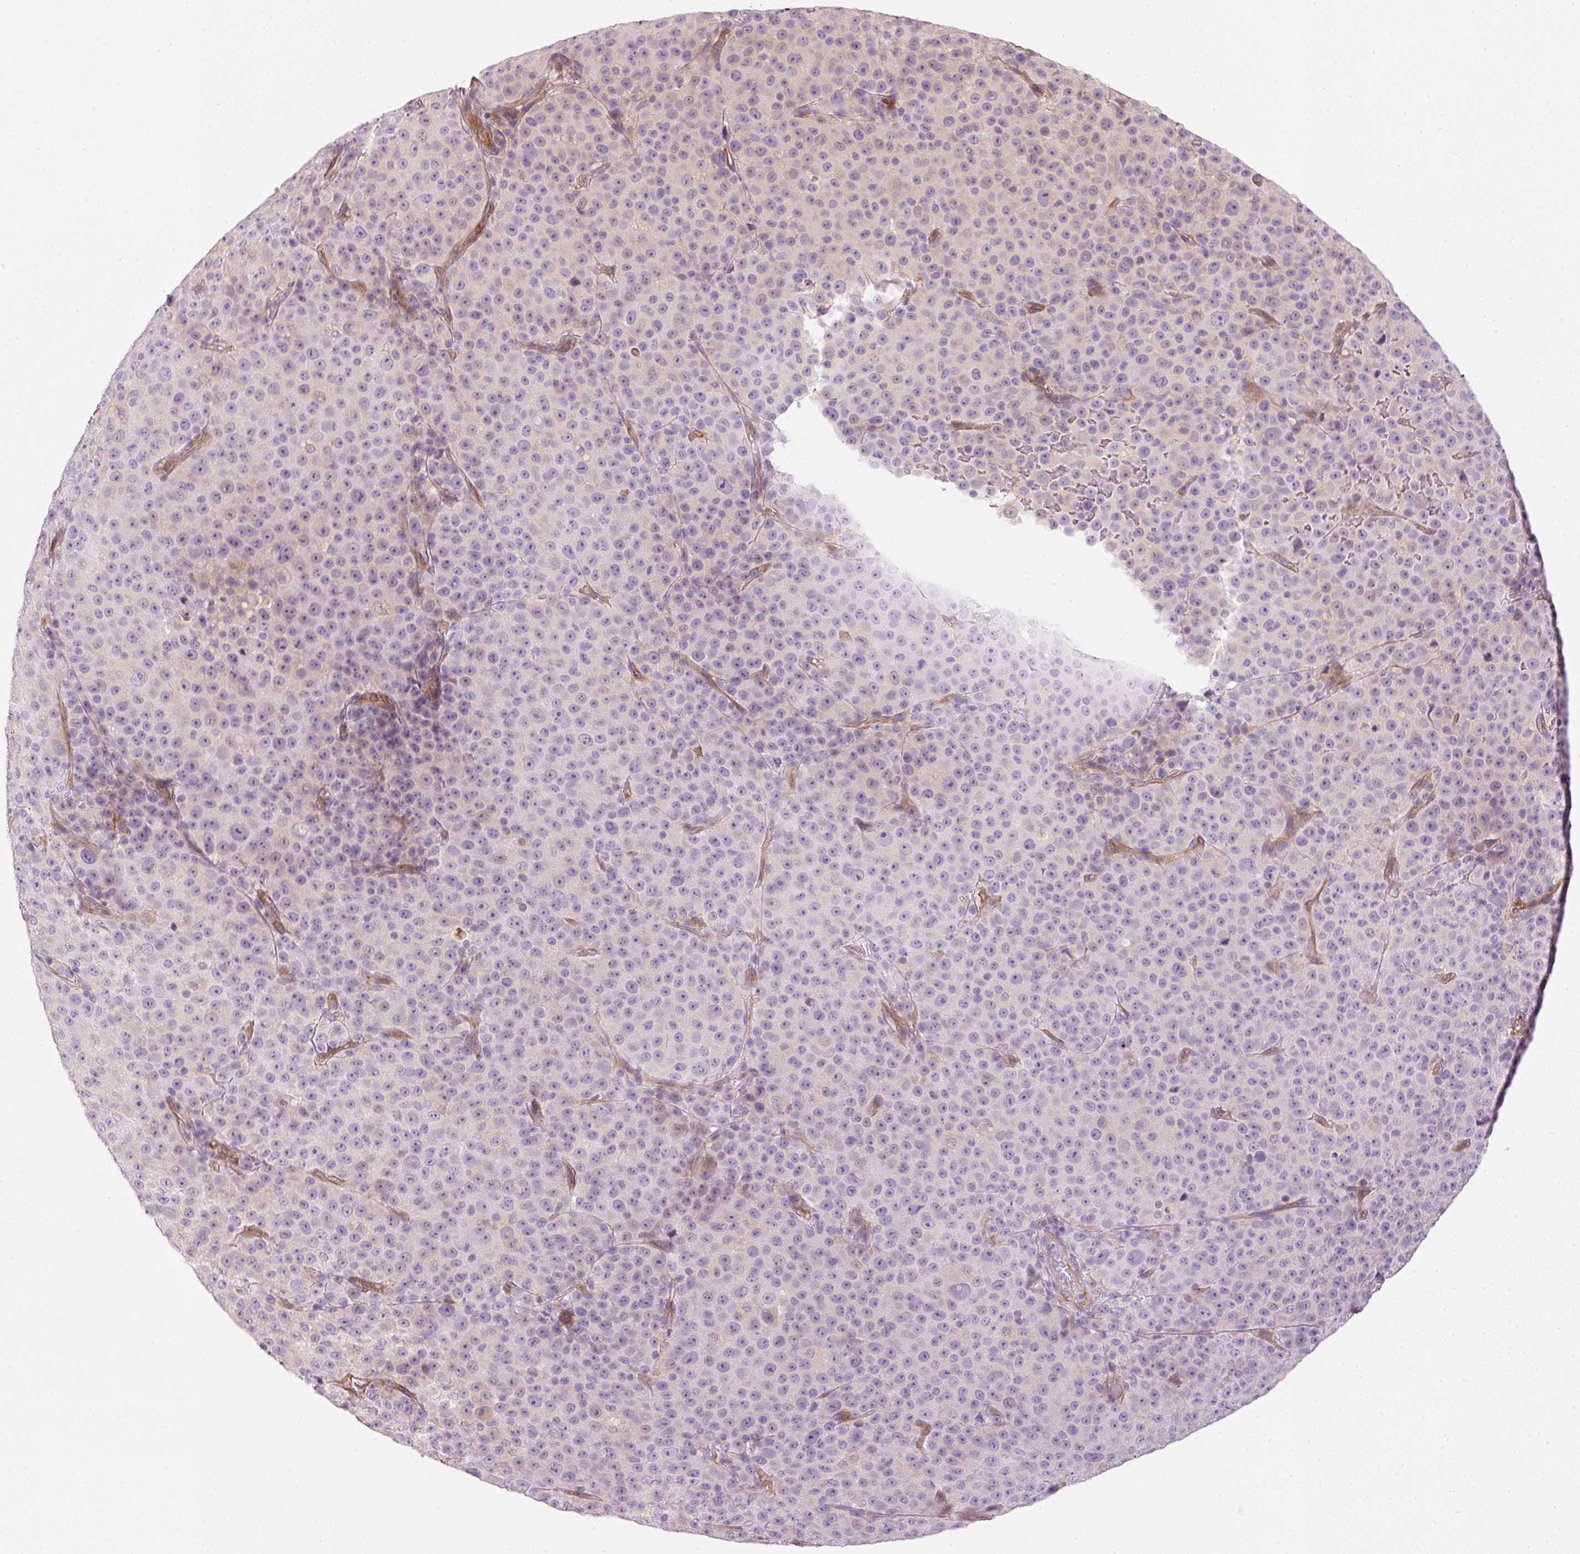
{"staining": {"intensity": "negative", "quantity": "none", "location": "none"}, "tissue": "melanoma", "cell_type": "Tumor cells", "image_type": "cancer", "snomed": [{"axis": "morphology", "description": "Malignant melanoma, Metastatic site"}, {"axis": "topography", "description": "Skin"}, {"axis": "topography", "description": "Lymph node"}], "caption": "An immunohistochemistry (IHC) histopathology image of melanoma is shown. There is no staining in tumor cells of melanoma. The staining is performed using DAB (3,3'-diaminobenzidine) brown chromogen with nuclei counter-stained in using hematoxylin.", "gene": "OSR2", "patient": {"sex": "male", "age": 66}}